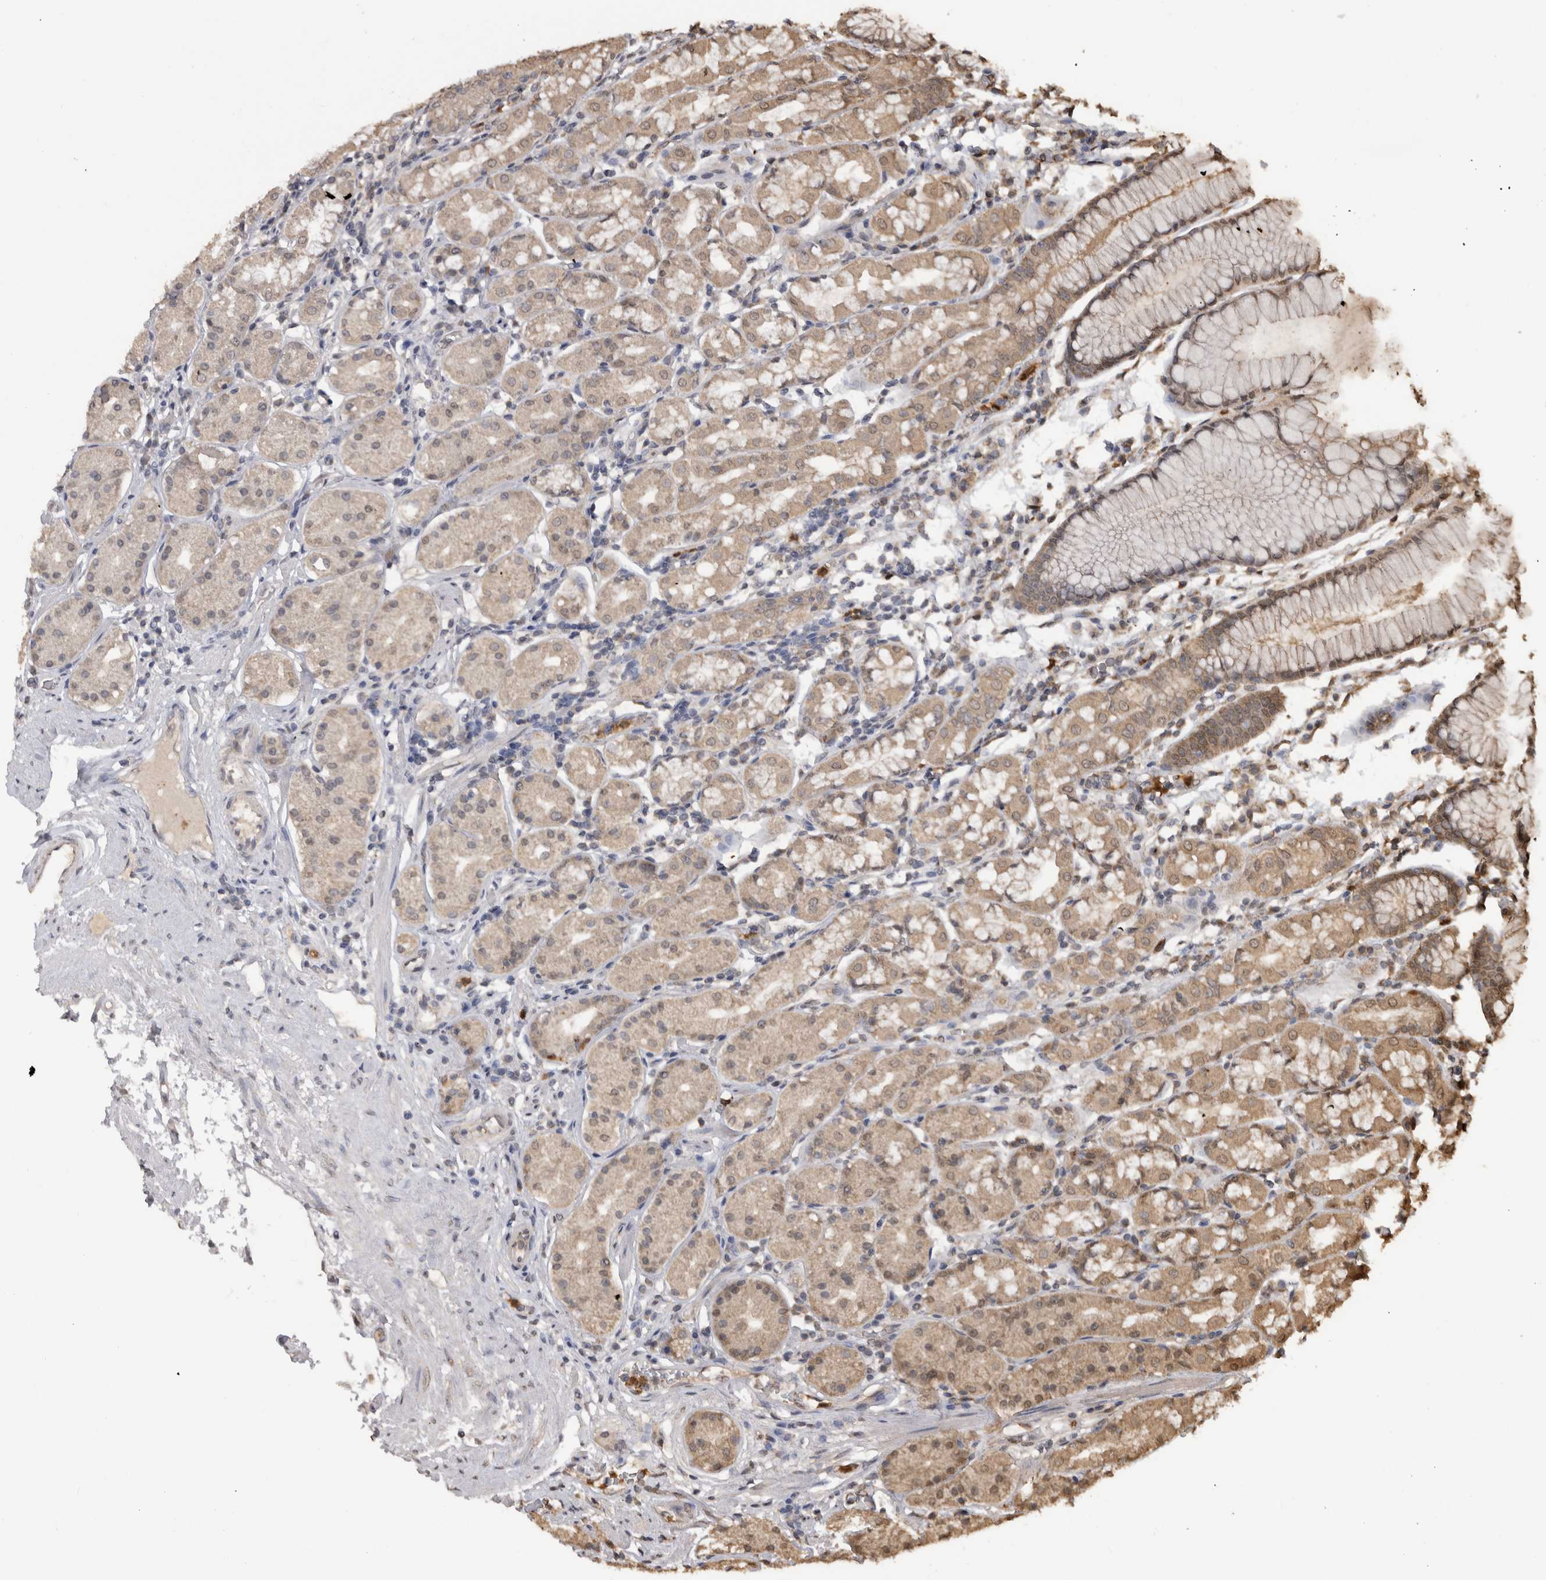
{"staining": {"intensity": "weak", "quantity": "25%-75%", "location": "cytoplasmic/membranous"}, "tissue": "stomach", "cell_type": "Glandular cells", "image_type": "normal", "snomed": [{"axis": "morphology", "description": "Normal tissue, NOS"}, {"axis": "topography", "description": "Stomach, lower"}], "caption": "Immunohistochemical staining of unremarkable stomach shows 25%-75% levels of weak cytoplasmic/membranous protein positivity in approximately 25%-75% of glandular cells. (Brightfield microscopy of DAB IHC at high magnification).", "gene": "PAK4", "patient": {"sex": "female", "age": 56}}